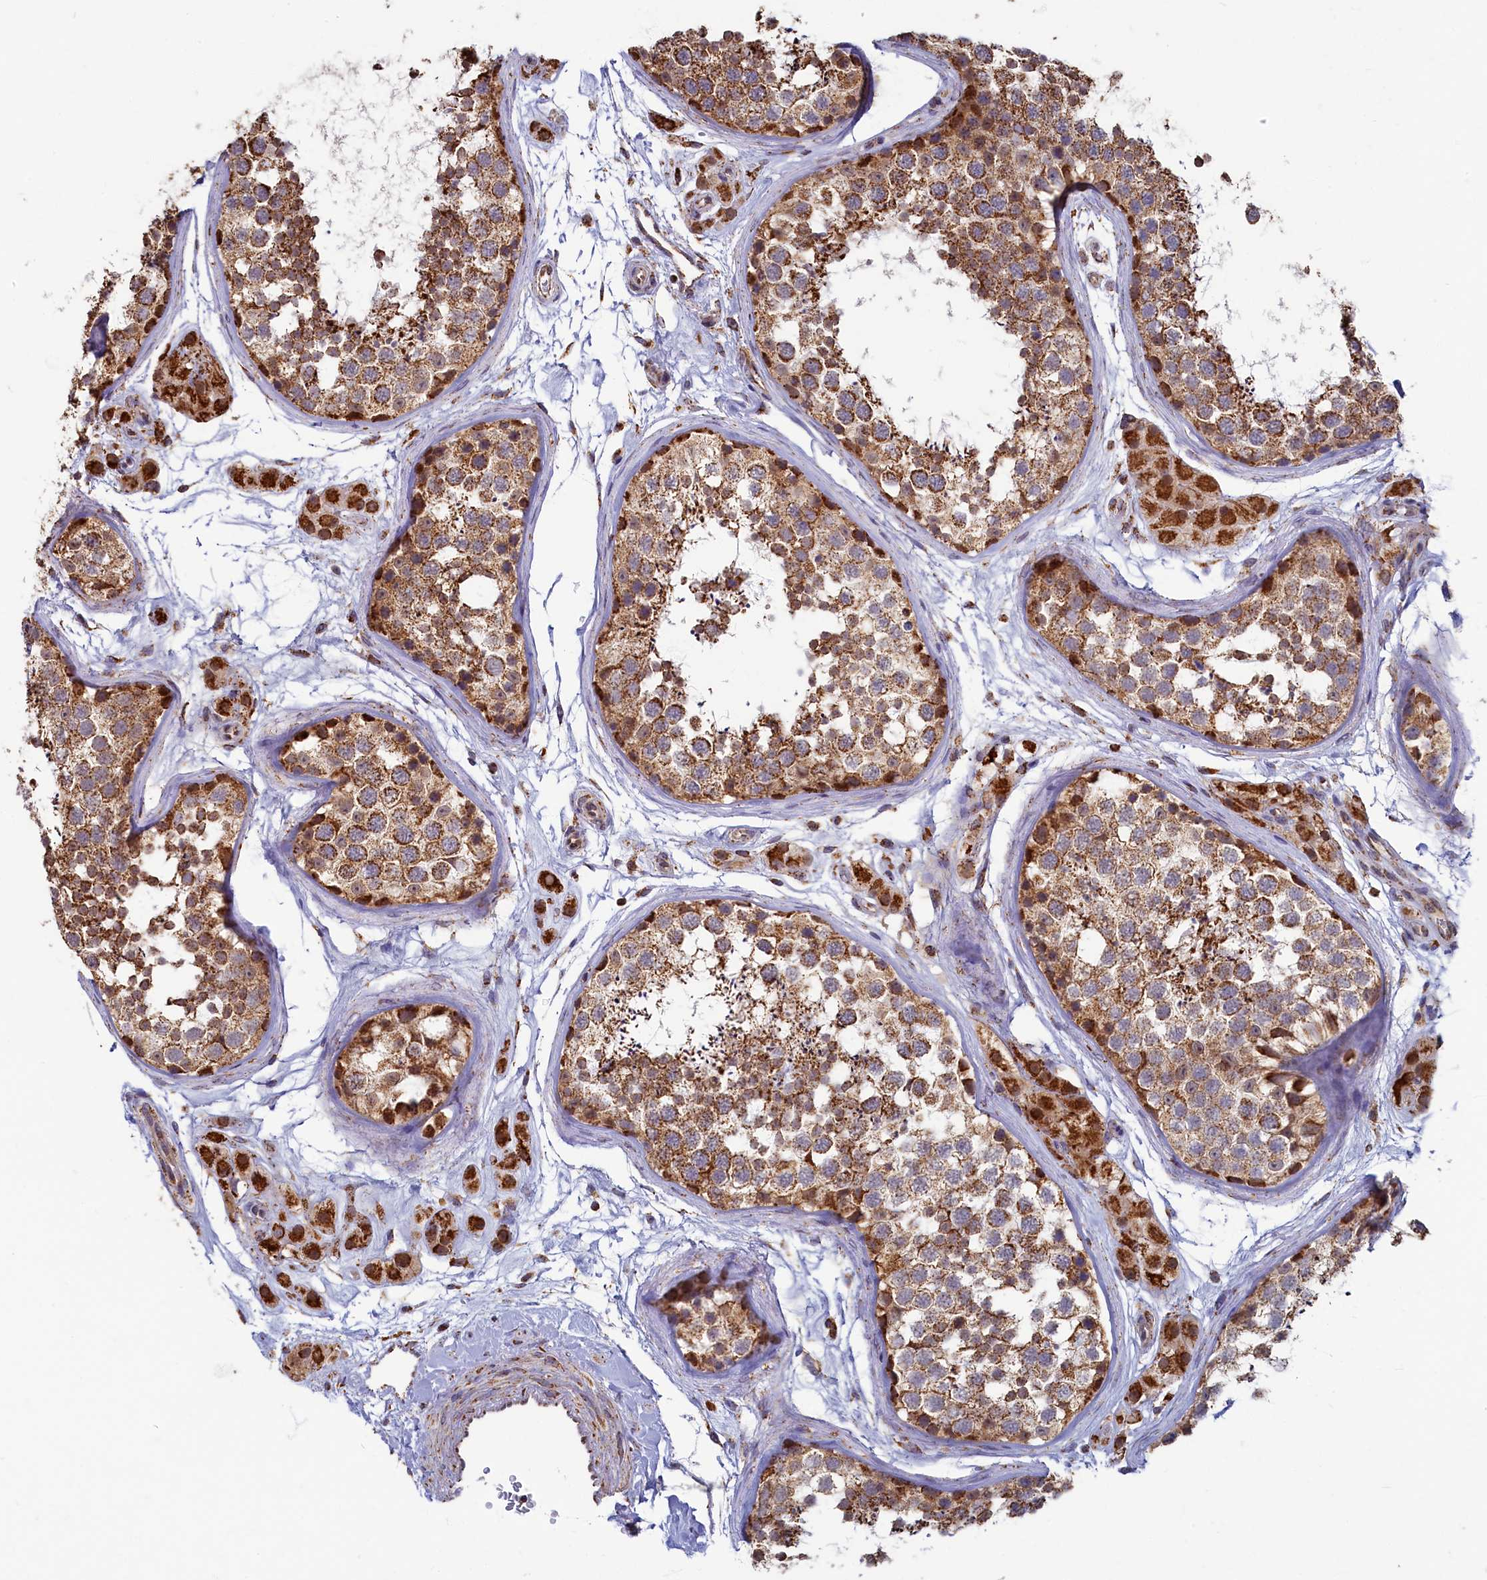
{"staining": {"intensity": "strong", "quantity": ">75%", "location": "cytoplasmic/membranous"}, "tissue": "testis", "cell_type": "Cells in seminiferous ducts", "image_type": "normal", "snomed": [{"axis": "morphology", "description": "Normal tissue, NOS"}, {"axis": "topography", "description": "Testis"}], "caption": "An image of human testis stained for a protein shows strong cytoplasmic/membranous brown staining in cells in seminiferous ducts. (IHC, brightfield microscopy, high magnification).", "gene": "SPR", "patient": {"sex": "male", "age": 56}}